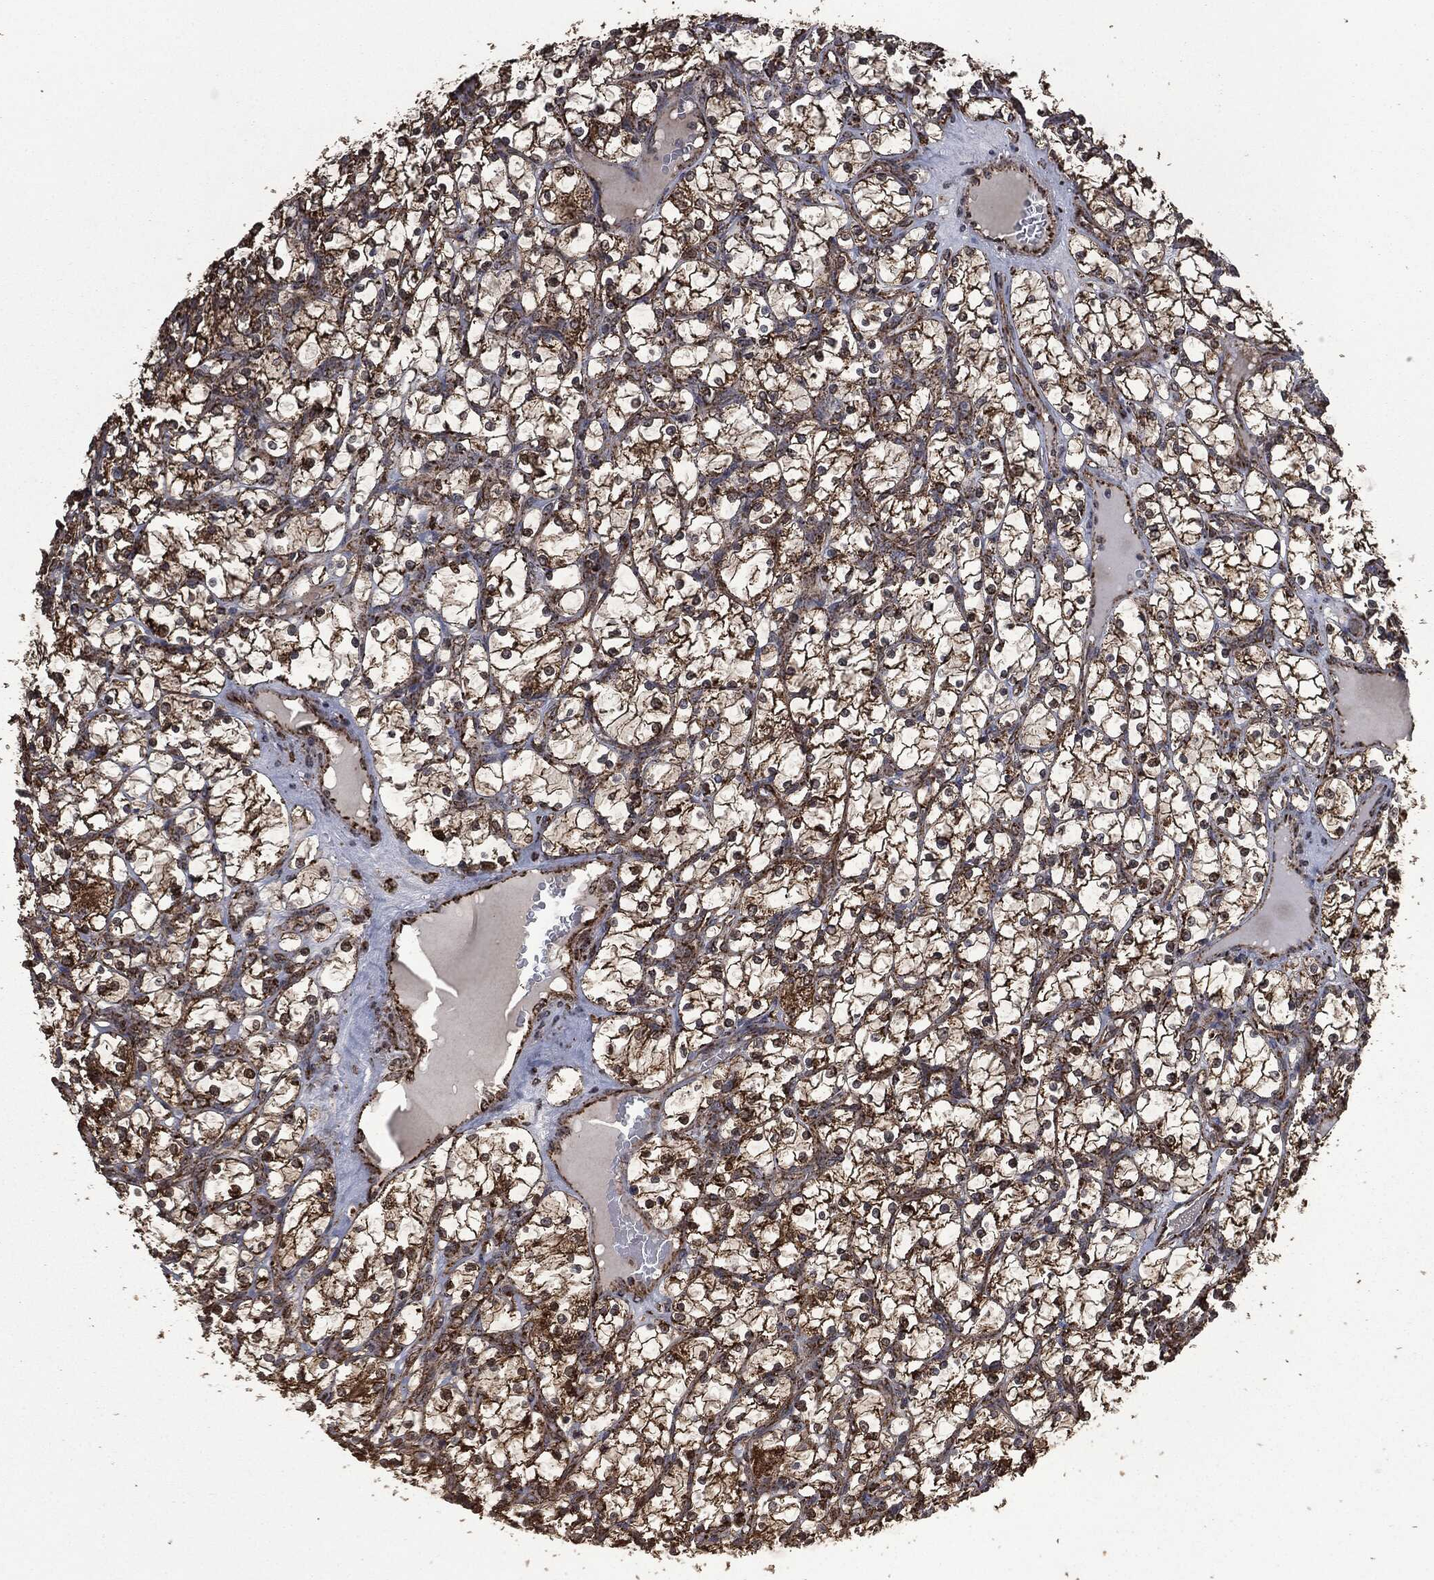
{"staining": {"intensity": "strong", "quantity": ">75%", "location": "cytoplasmic/membranous"}, "tissue": "renal cancer", "cell_type": "Tumor cells", "image_type": "cancer", "snomed": [{"axis": "morphology", "description": "Adenocarcinoma, NOS"}, {"axis": "topography", "description": "Kidney"}], "caption": "Tumor cells demonstrate high levels of strong cytoplasmic/membranous expression in approximately >75% of cells in renal cancer.", "gene": "LIG3", "patient": {"sex": "female", "age": 69}}